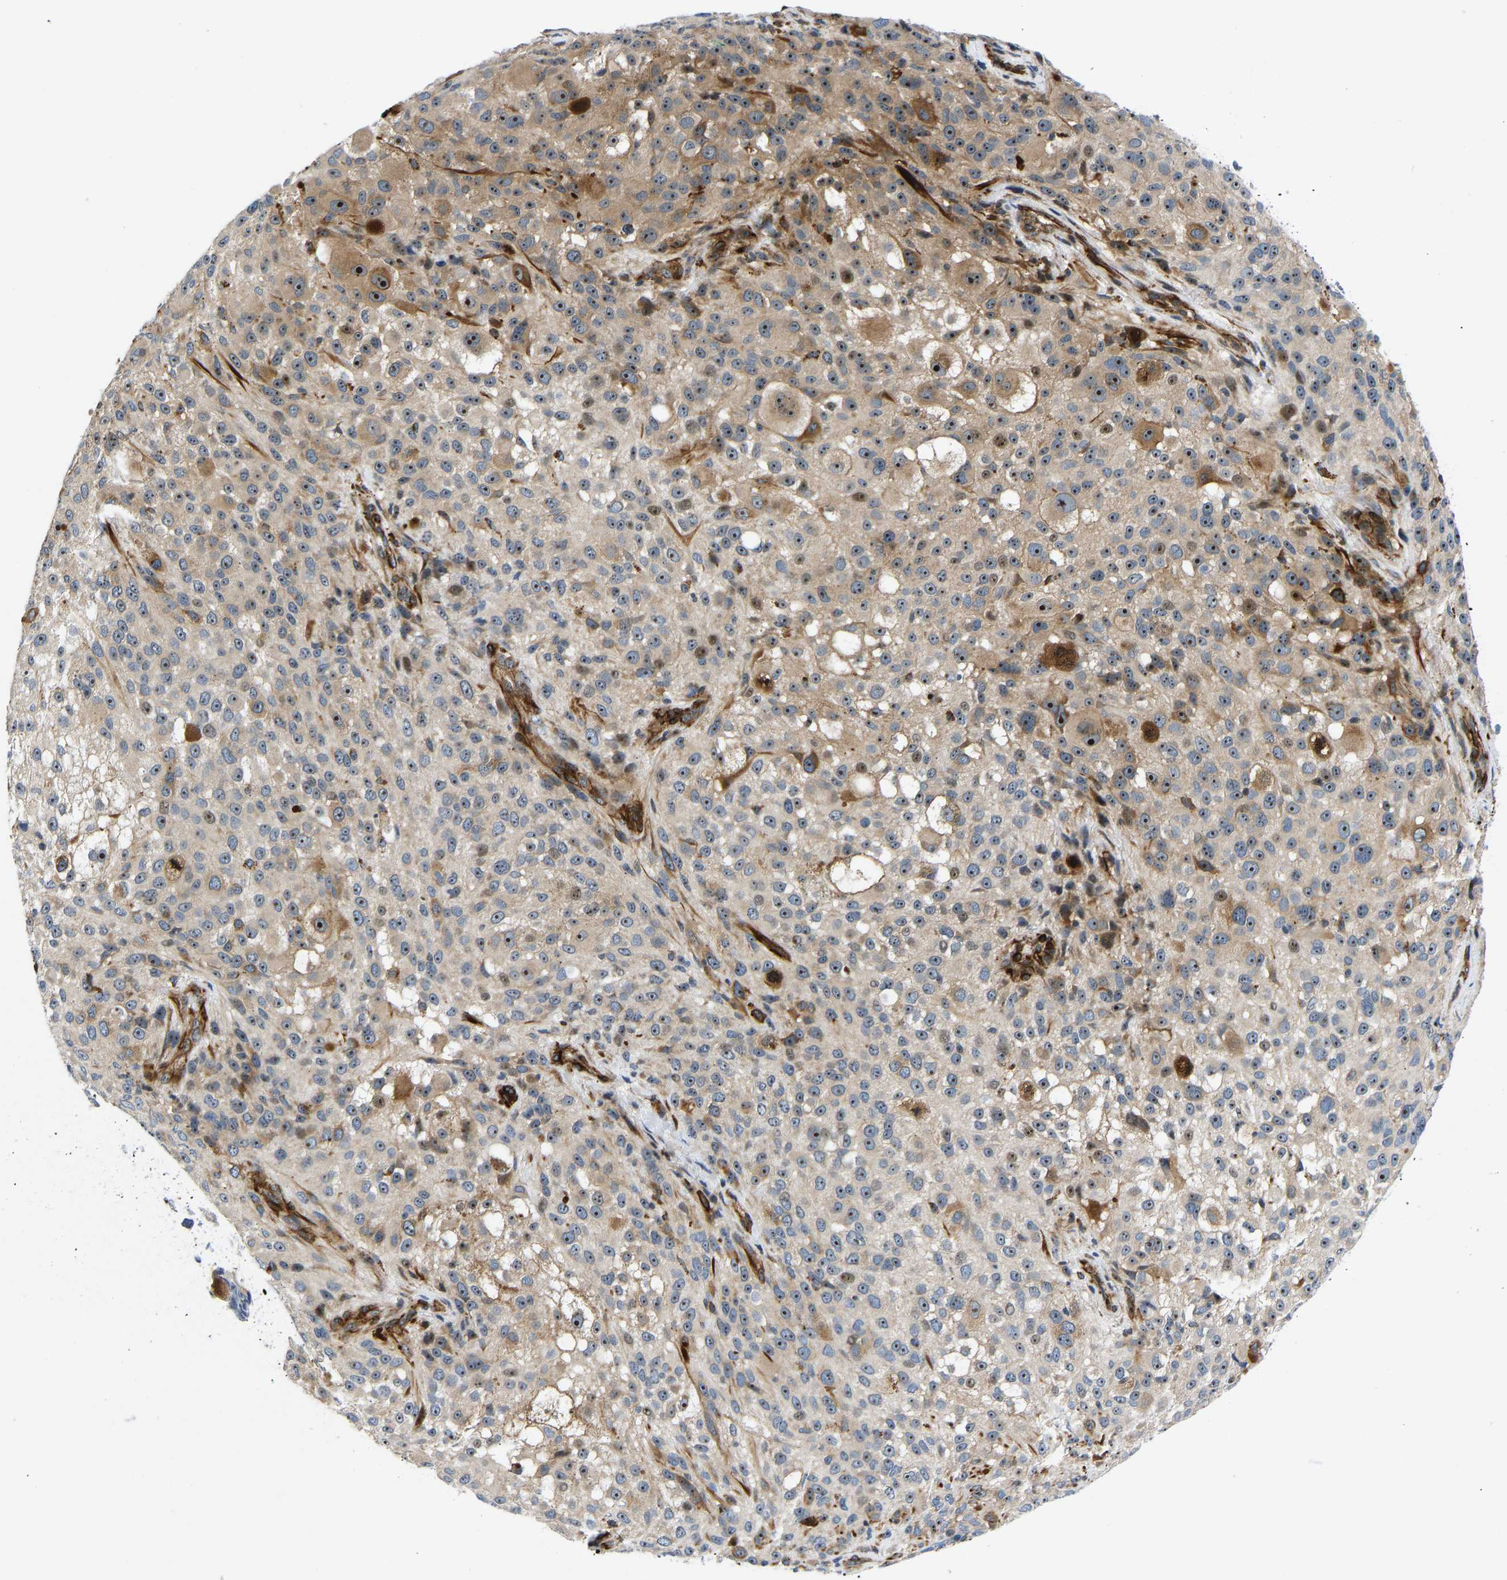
{"staining": {"intensity": "moderate", "quantity": ">75%", "location": "cytoplasmic/membranous,nuclear"}, "tissue": "melanoma", "cell_type": "Tumor cells", "image_type": "cancer", "snomed": [{"axis": "morphology", "description": "Necrosis, NOS"}, {"axis": "morphology", "description": "Malignant melanoma, NOS"}, {"axis": "topography", "description": "Skin"}], "caption": "Immunohistochemistry (IHC) image of neoplastic tissue: human malignant melanoma stained using immunohistochemistry exhibits medium levels of moderate protein expression localized specifically in the cytoplasmic/membranous and nuclear of tumor cells, appearing as a cytoplasmic/membranous and nuclear brown color.", "gene": "RESF1", "patient": {"sex": "female", "age": 87}}